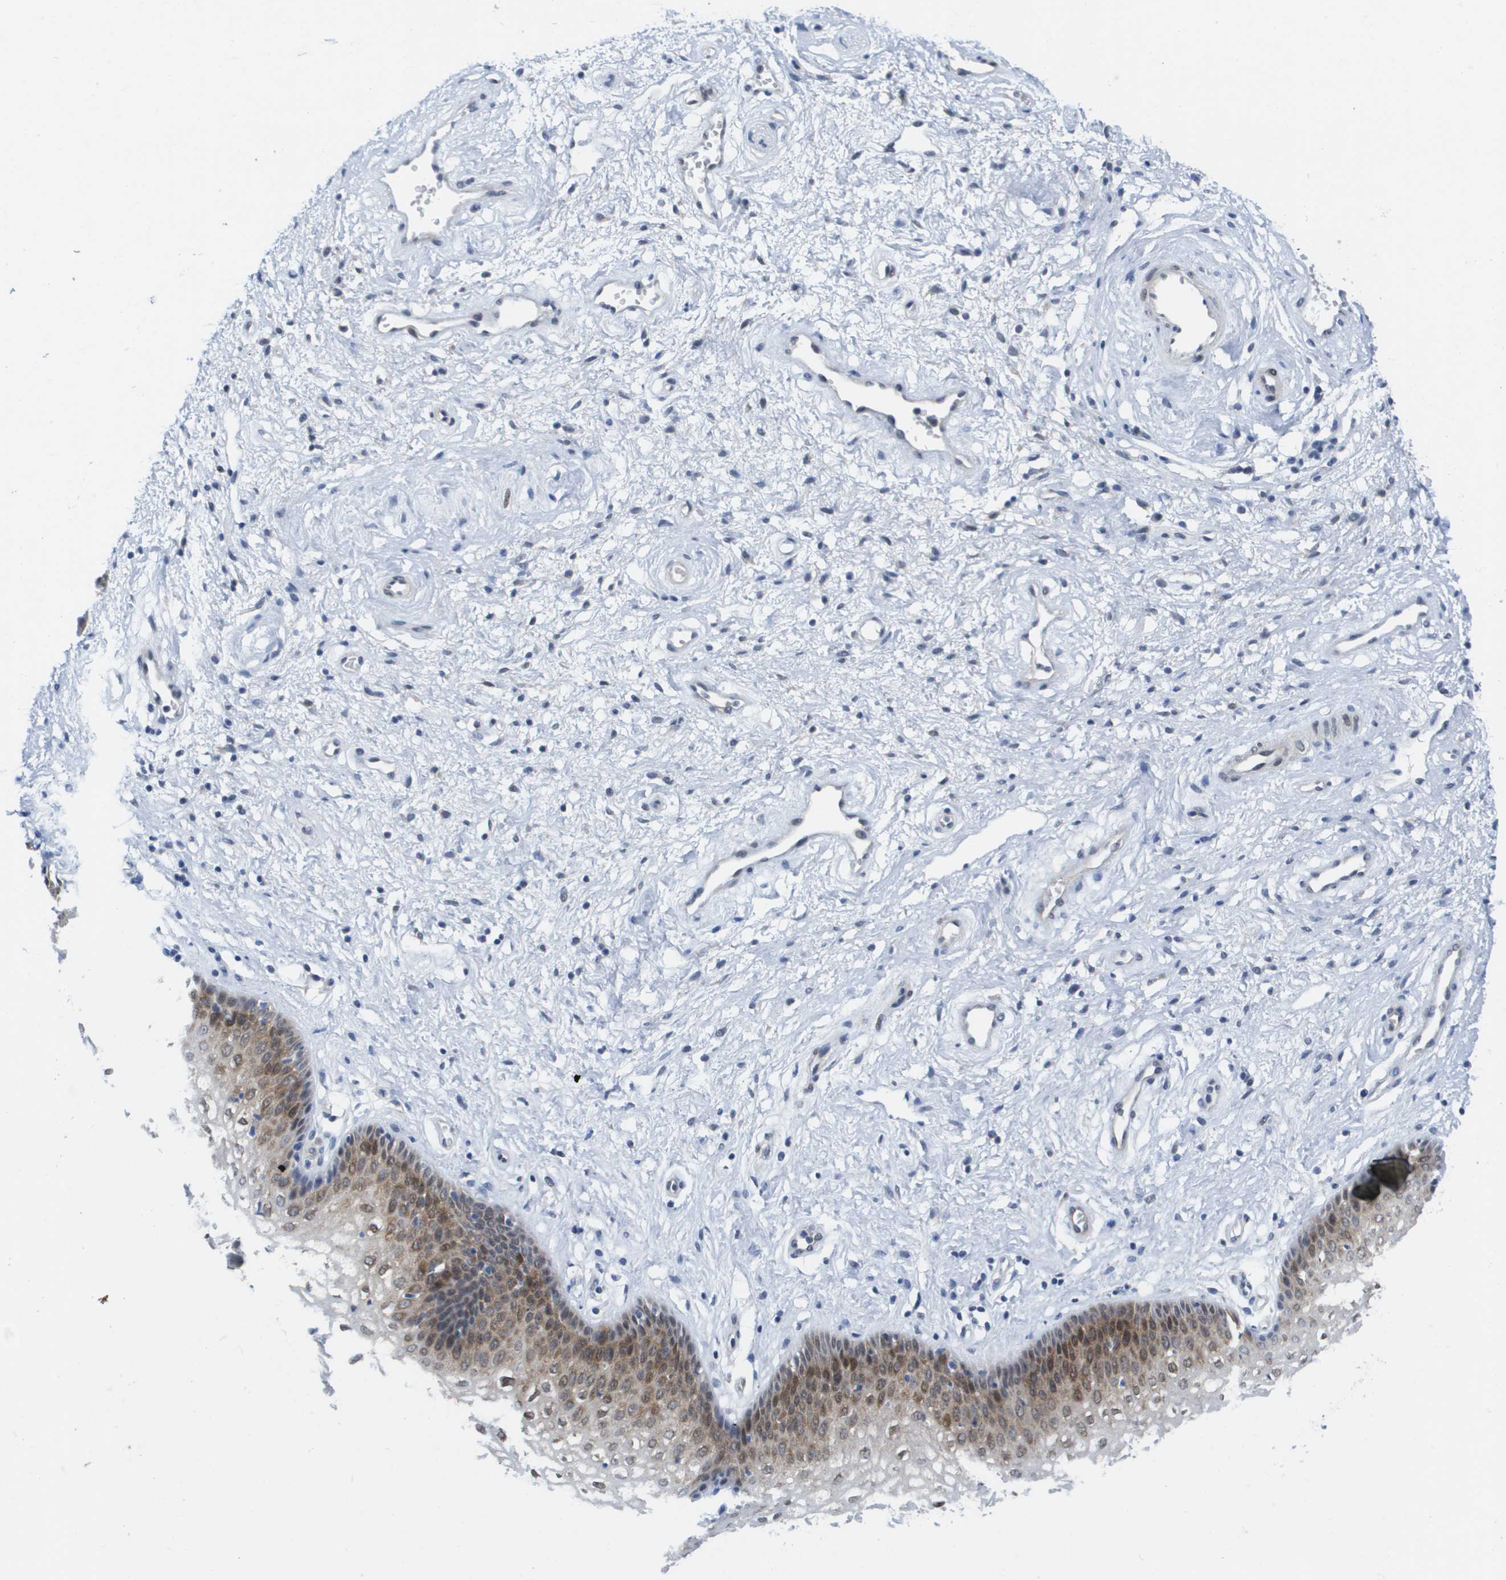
{"staining": {"intensity": "moderate", "quantity": ">75%", "location": "cytoplasmic/membranous,nuclear"}, "tissue": "vagina", "cell_type": "Squamous epithelial cells", "image_type": "normal", "snomed": [{"axis": "morphology", "description": "Normal tissue, NOS"}, {"axis": "topography", "description": "Vagina"}], "caption": "The image shows immunohistochemical staining of benign vagina. There is moderate cytoplasmic/membranous,nuclear expression is appreciated in about >75% of squamous epithelial cells.", "gene": "FKBP4", "patient": {"sex": "female", "age": 34}}